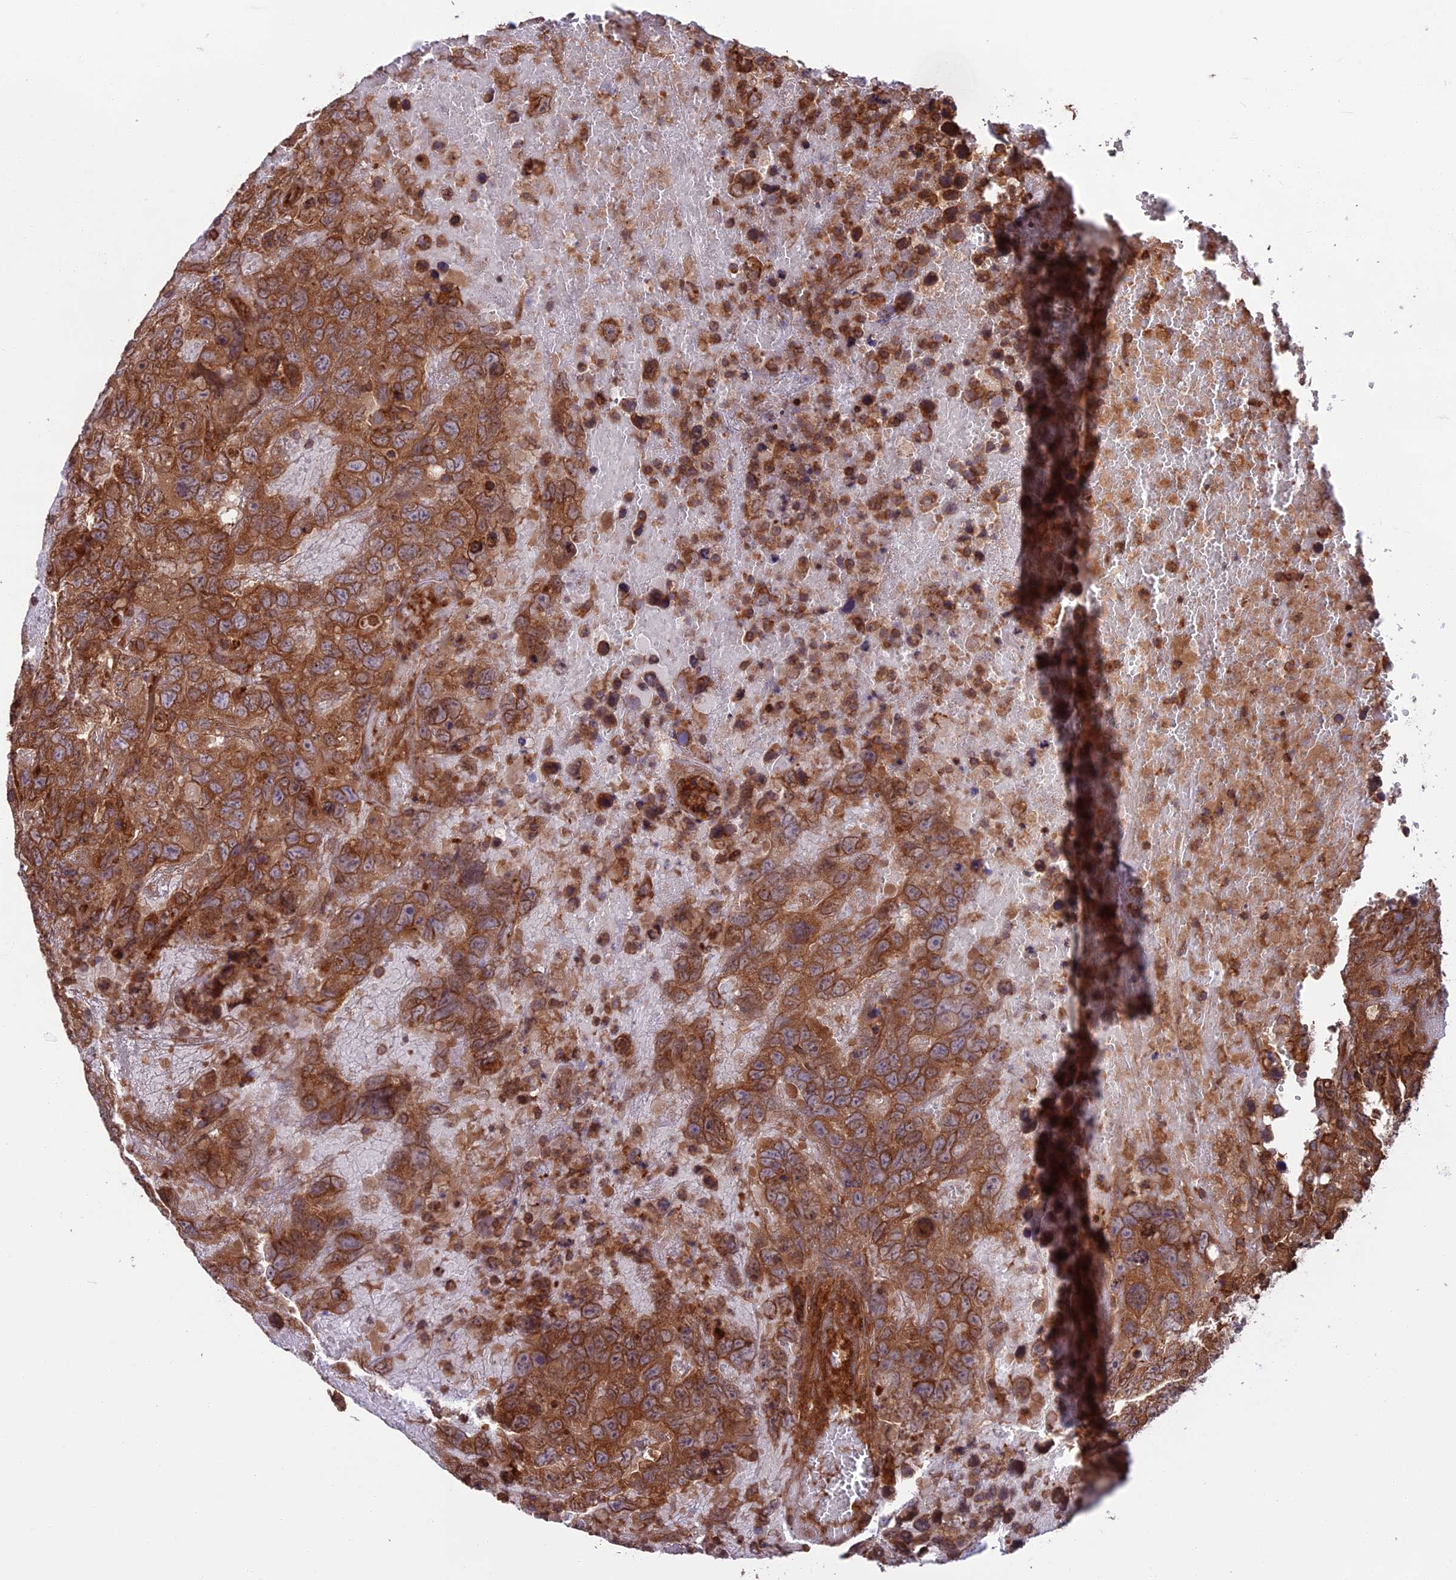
{"staining": {"intensity": "strong", "quantity": ">75%", "location": "cytoplasmic/membranous"}, "tissue": "testis cancer", "cell_type": "Tumor cells", "image_type": "cancer", "snomed": [{"axis": "morphology", "description": "Carcinoma, Embryonal, NOS"}, {"axis": "topography", "description": "Testis"}], "caption": "Protein staining of testis cancer (embryonal carcinoma) tissue reveals strong cytoplasmic/membranous positivity in approximately >75% of tumor cells.", "gene": "WDR1", "patient": {"sex": "male", "age": 45}}